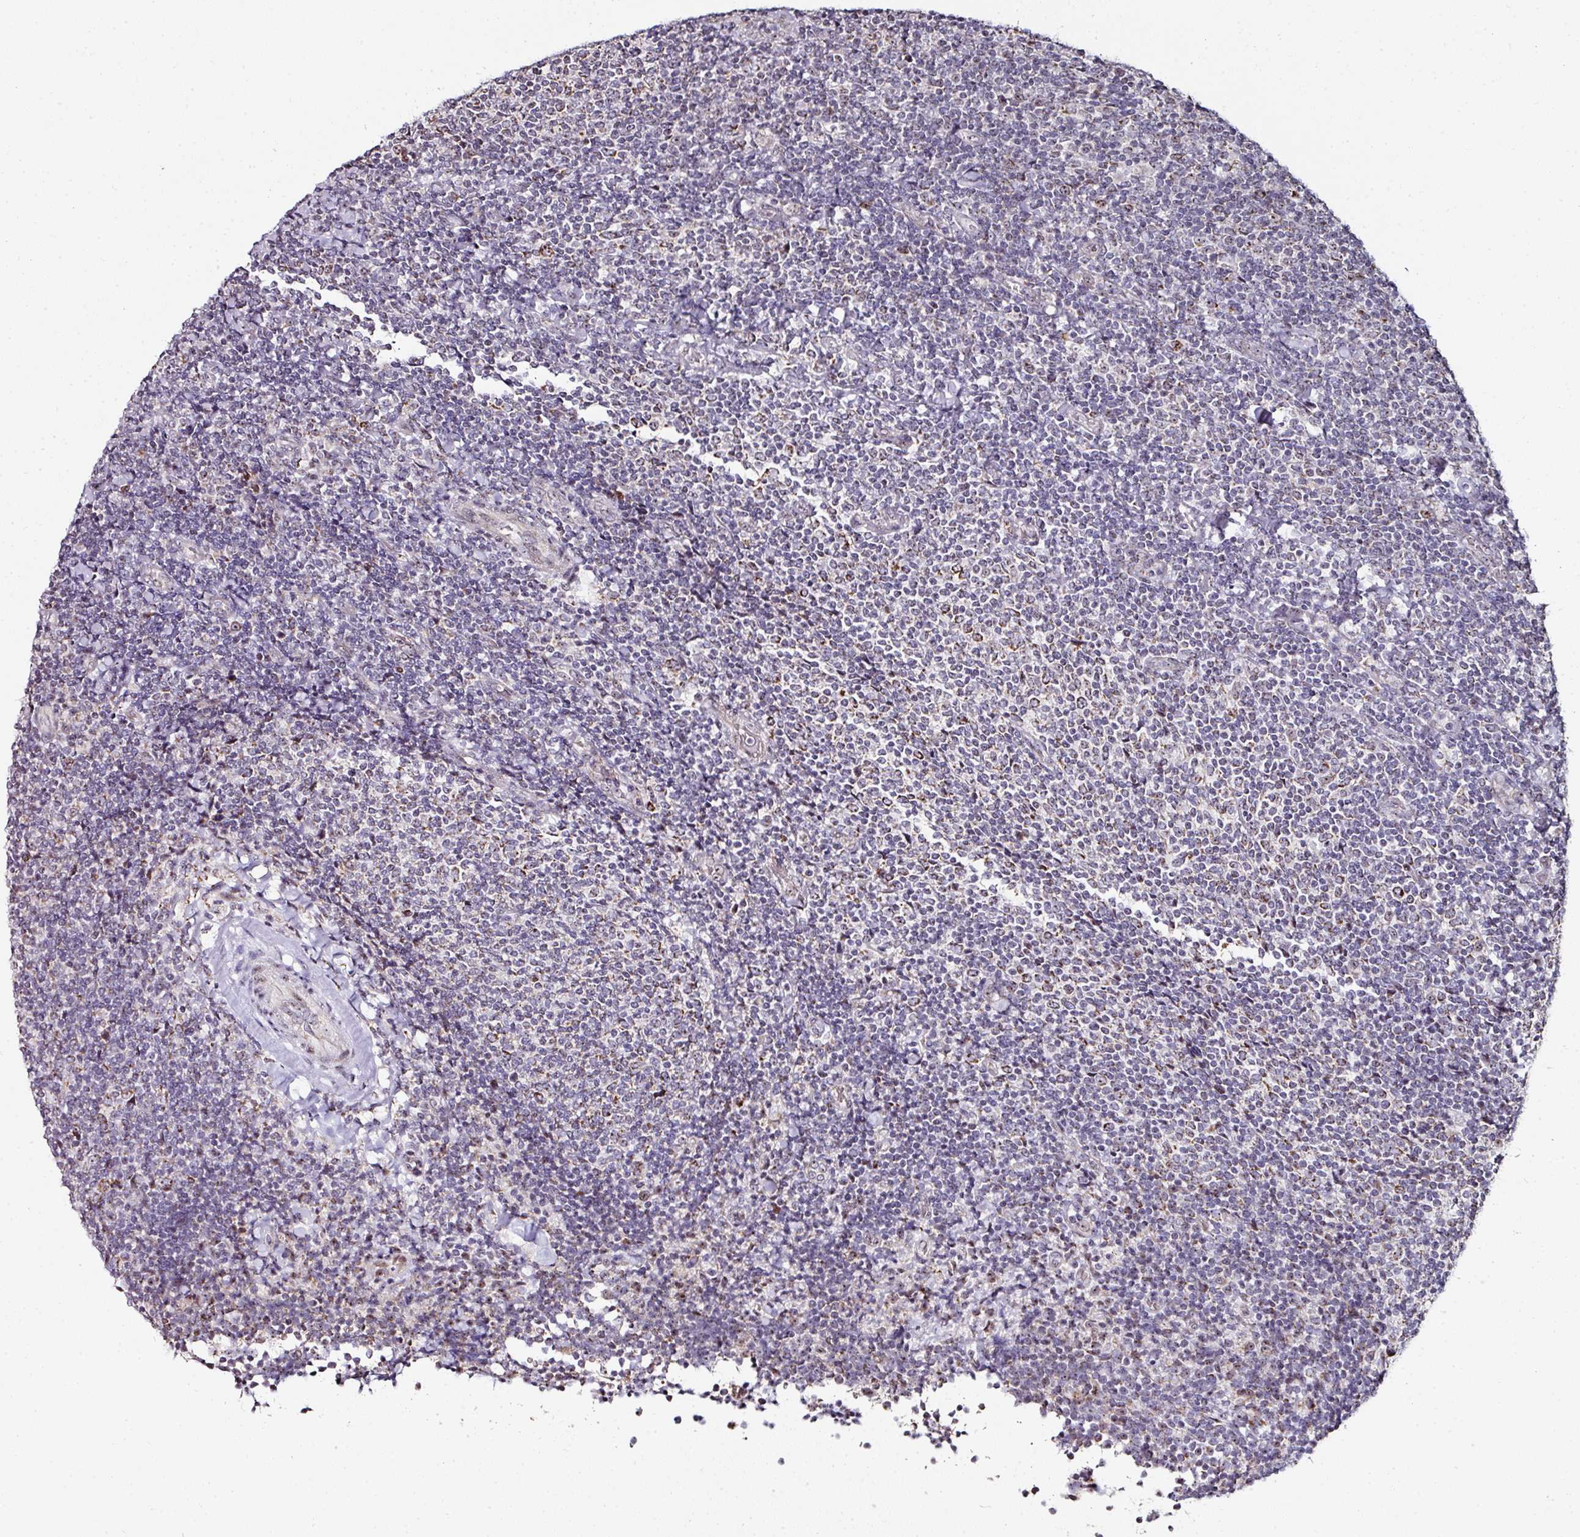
{"staining": {"intensity": "weak", "quantity": "25%-75%", "location": "cytoplasmic/membranous"}, "tissue": "lymphoma", "cell_type": "Tumor cells", "image_type": "cancer", "snomed": [{"axis": "morphology", "description": "Malignant lymphoma, non-Hodgkin's type, Low grade"}, {"axis": "topography", "description": "Lymph node"}], "caption": "High-magnification brightfield microscopy of lymphoma stained with DAB (3,3'-diaminobenzidine) (brown) and counterstained with hematoxylin (blue). tumor cells exhibit weak cytoplasmic/membranous positivity is present in about25%-75% of cells. (DAB = brown stain, brightfield microscopy at high magnification).", "gene": "NACC2", "patient": {"sex": "male", "age": 52}}